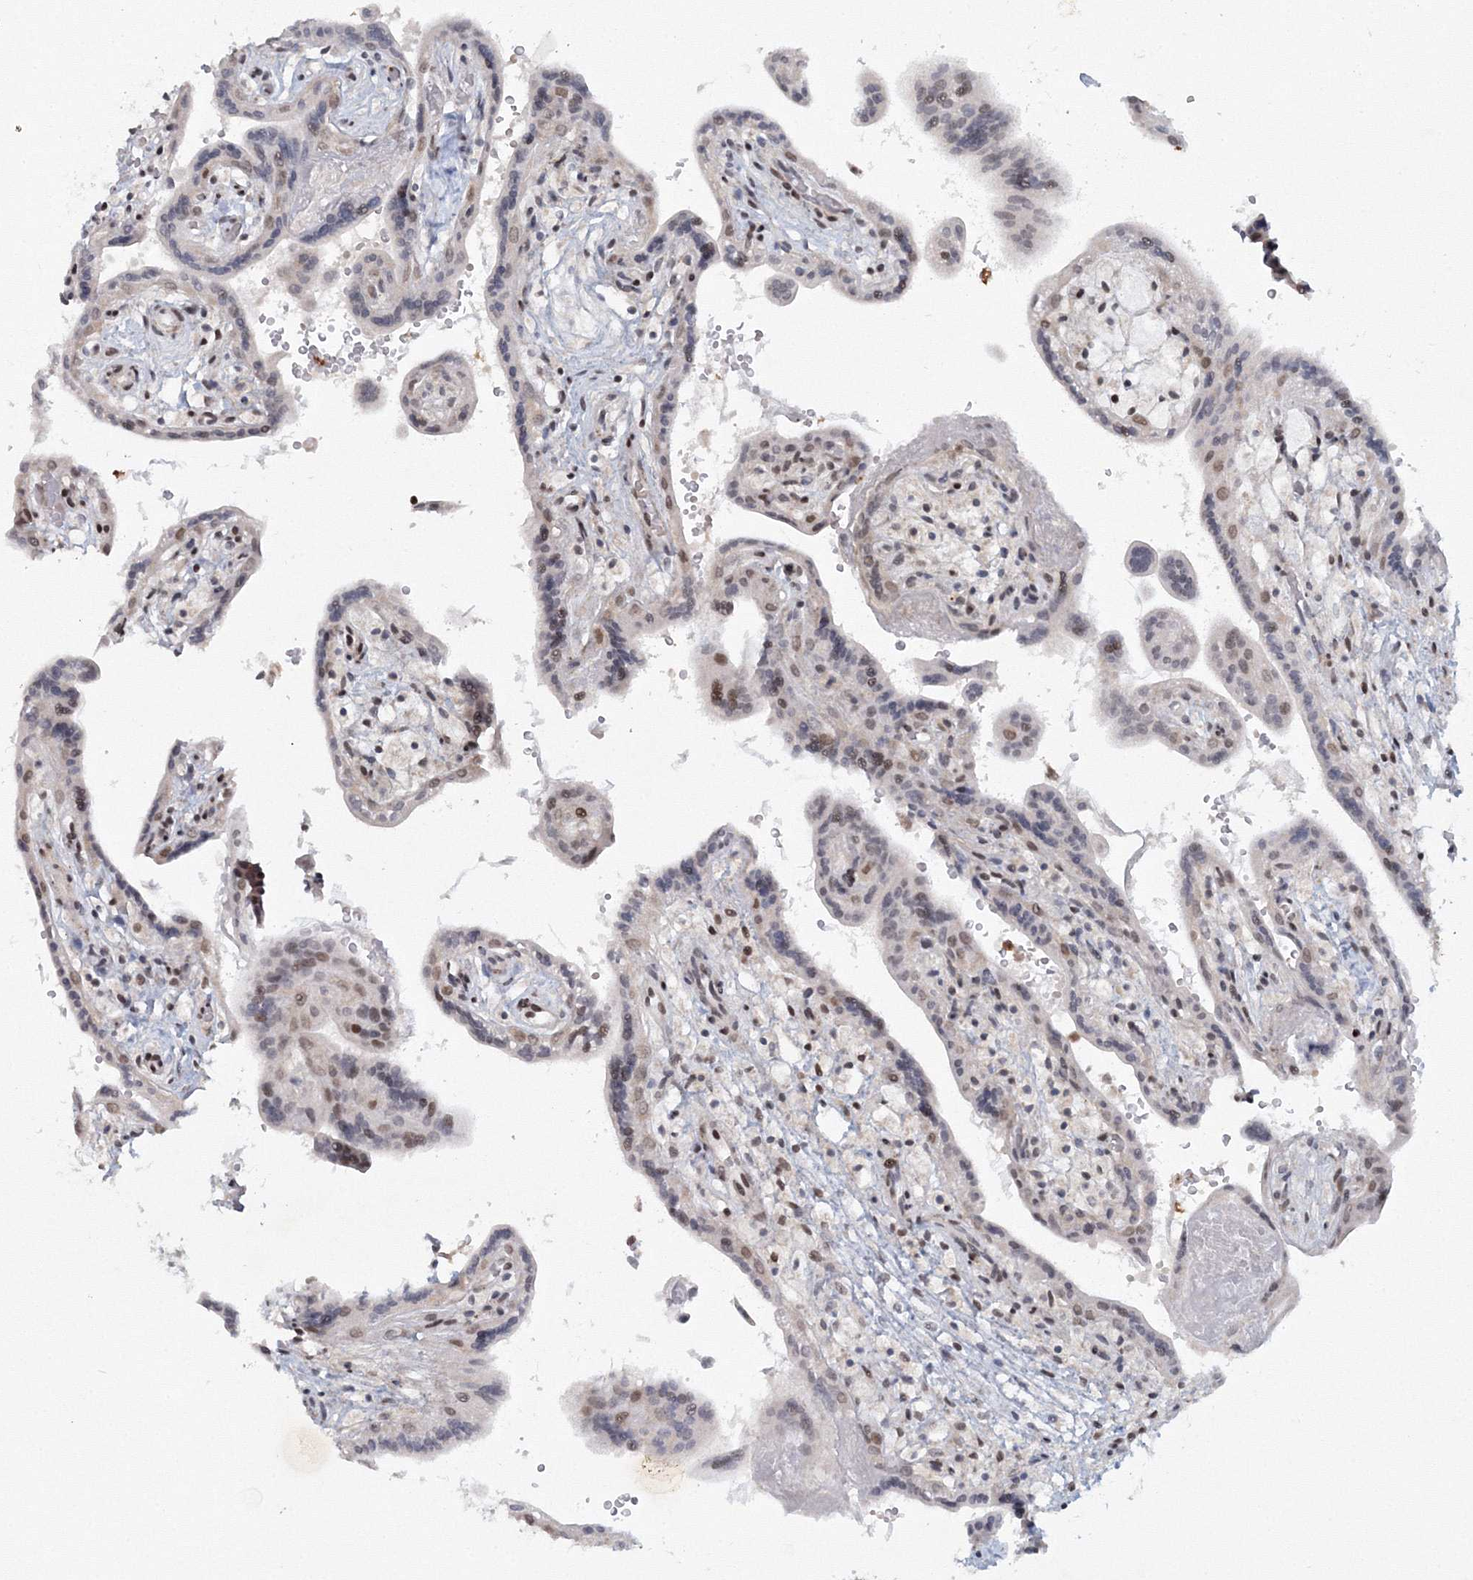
{"staining": {"intensity": "moderate", "quantity": "25%-75%", "location": "nuclear"}, "tissue": "placenta", "cell_type": "Trophoblastic cells", "image_type": "normal", "snomed": [{"axis": "morphology", "description": "Normal tissue, NOS"}, {"axis": "topography", "description": "Placenta"}], "caption": "Immunohistochemistry (IHC) of benign human placenta reveals medium levels of moderate nuclear staining in approximately 25%-75% of trophoblastic cells.", "gene": "C3orf33", "patient": {"sex": "female", "age": 37}}